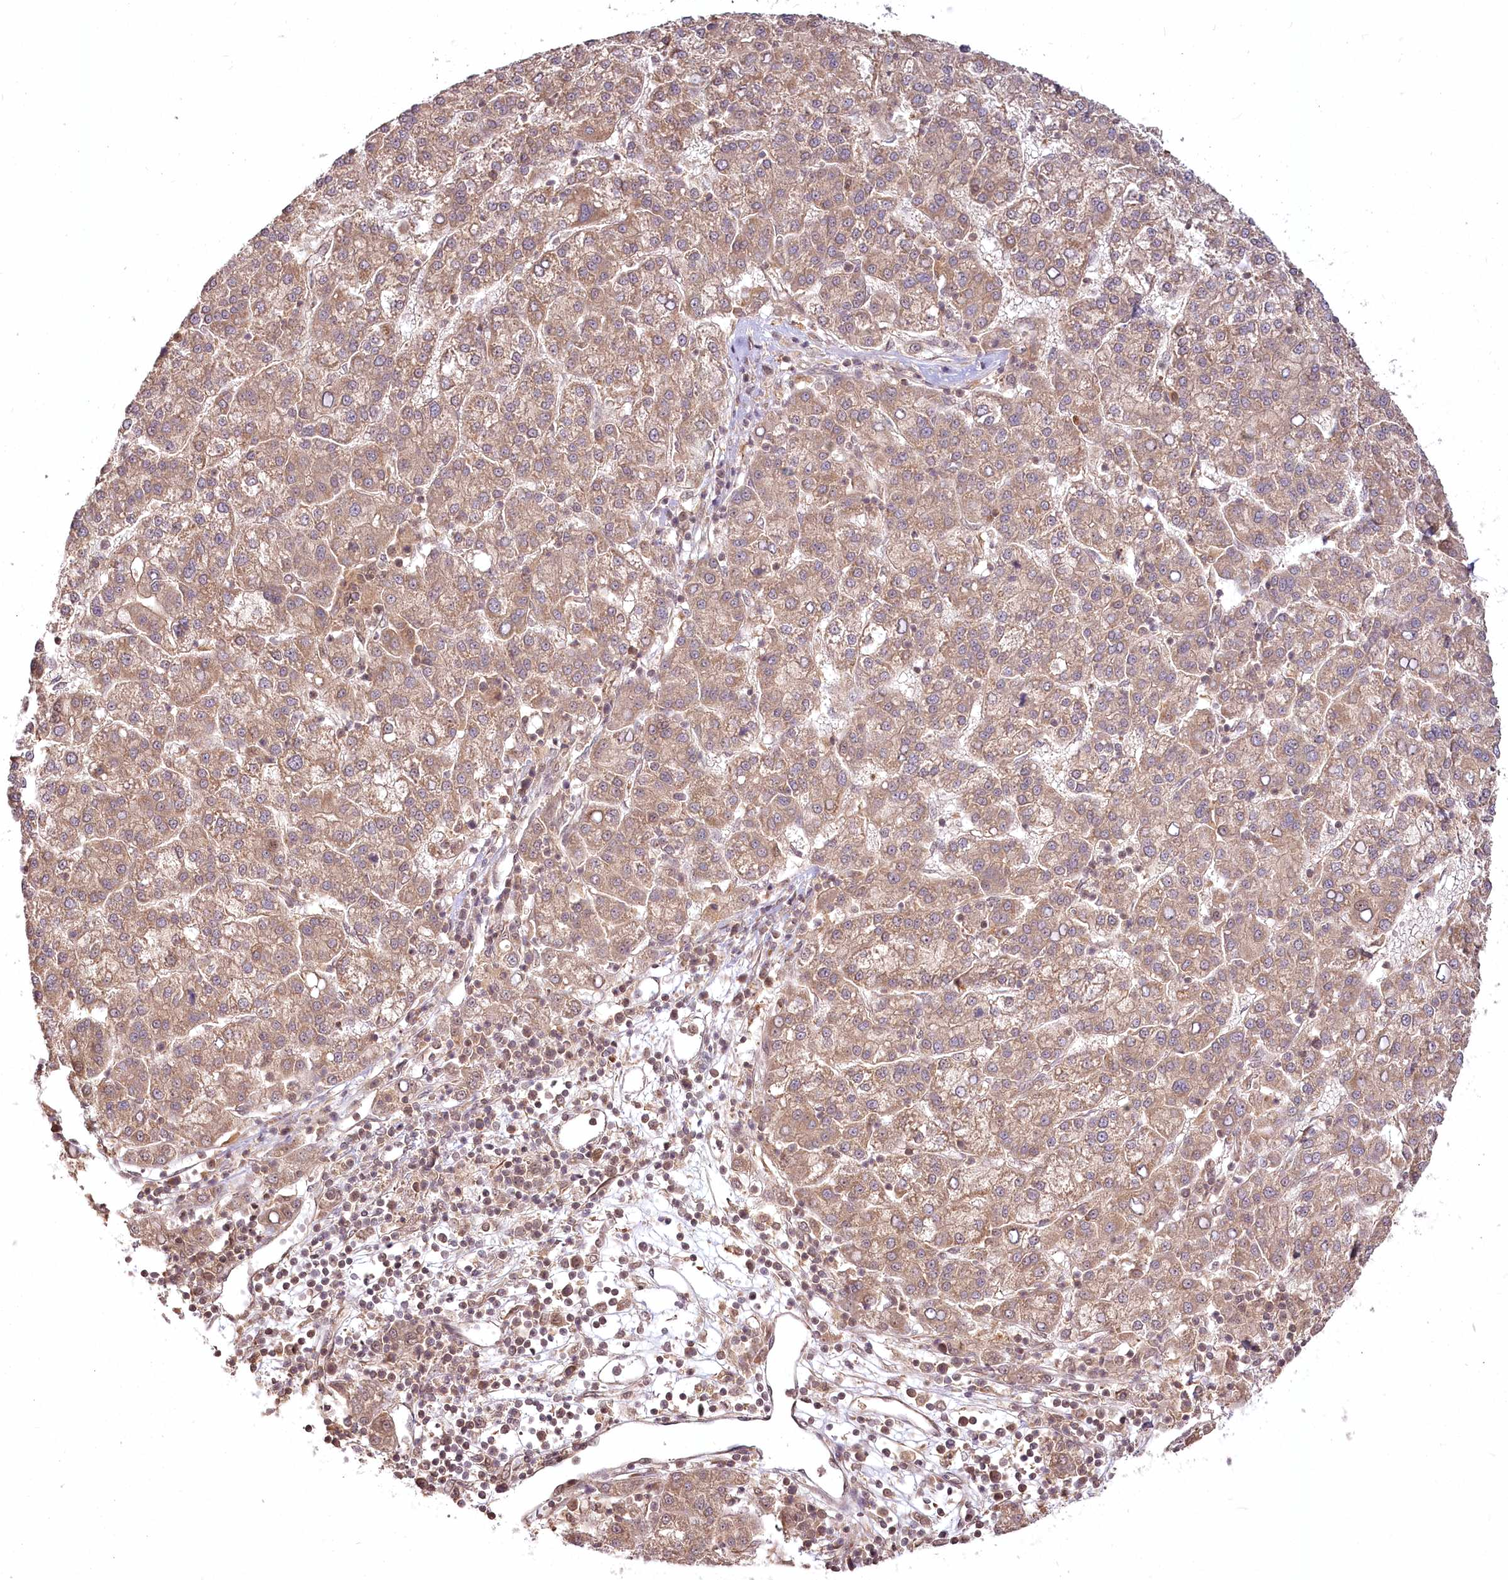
{"staining": {"intensity": "moderate", "quantity": ">75%", "location": "cytoplasmic/membranous"}, "tissue": "liver cancer", "cell_type": "Tumor cells", "image_type": "cancer", "snomed": [{"axis": "morphology", "description": "Carcinoma, Hepatocellular, NOS"}, {"axis": "topography", "description": "Liver"}], "caption": "The image demonstrates staining of liver cancer (hepatocellular carcinoma), revealing moderate cytoplasmic/membranous protein positivity (brown color) within tumor cells.", "gene": "R3HDM2", "patient": {"sex": "female", "age": 58}}